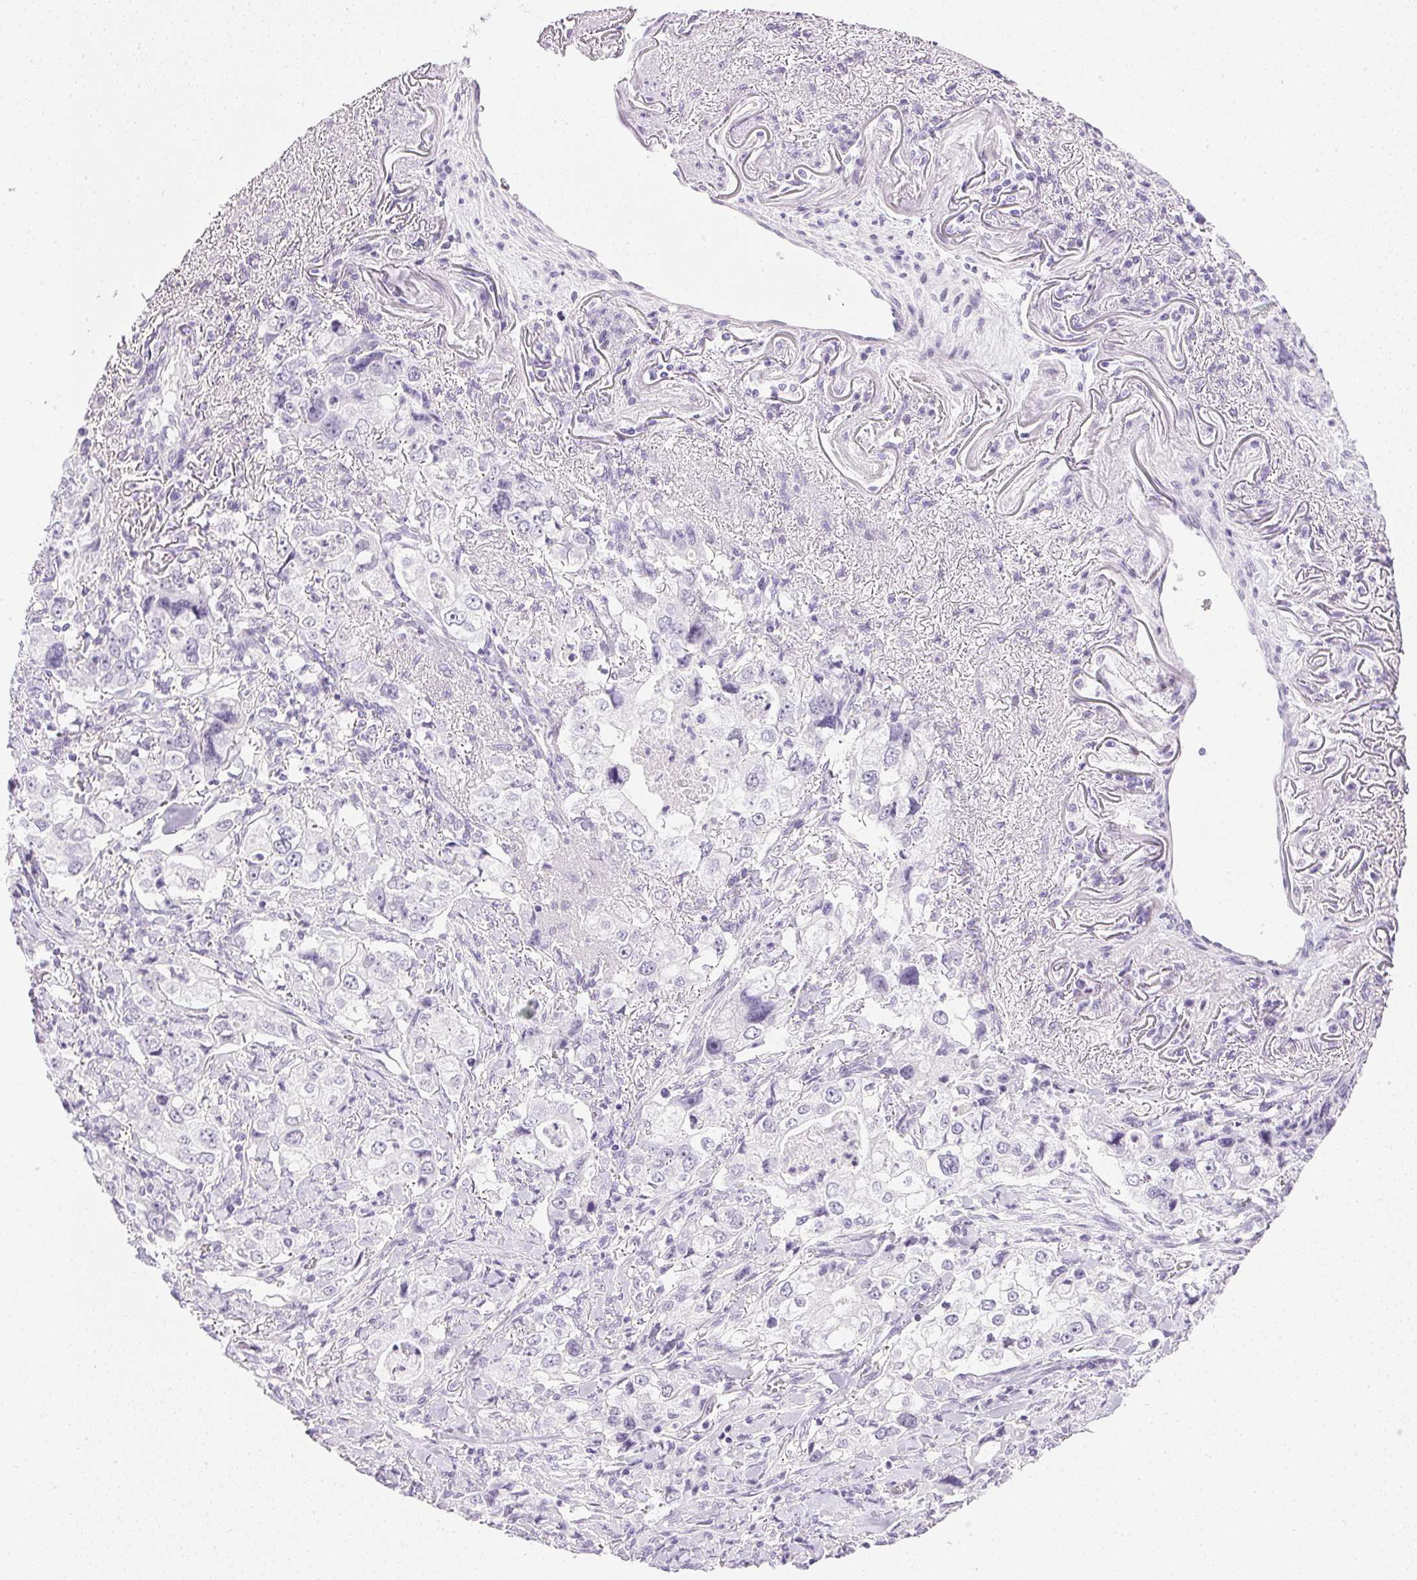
{"staining": {"intensity": "negative", "quantity": "none", "location": "none"}, "tissue": "stomach cancer", "cell_type": "Tumor cells", "image_type": "cancer", "snomed": [{"axis": "morphology", "description": "Adenocarcinoma, NOS"}, {"axis": "topography", "description": "Stomach, upper"}], "caption": "There is no significant positivity in tumor cells of adenocarcinoma (stomach).", "gene": "CPB1", "patient": {"sex": "male", "age": 75}}